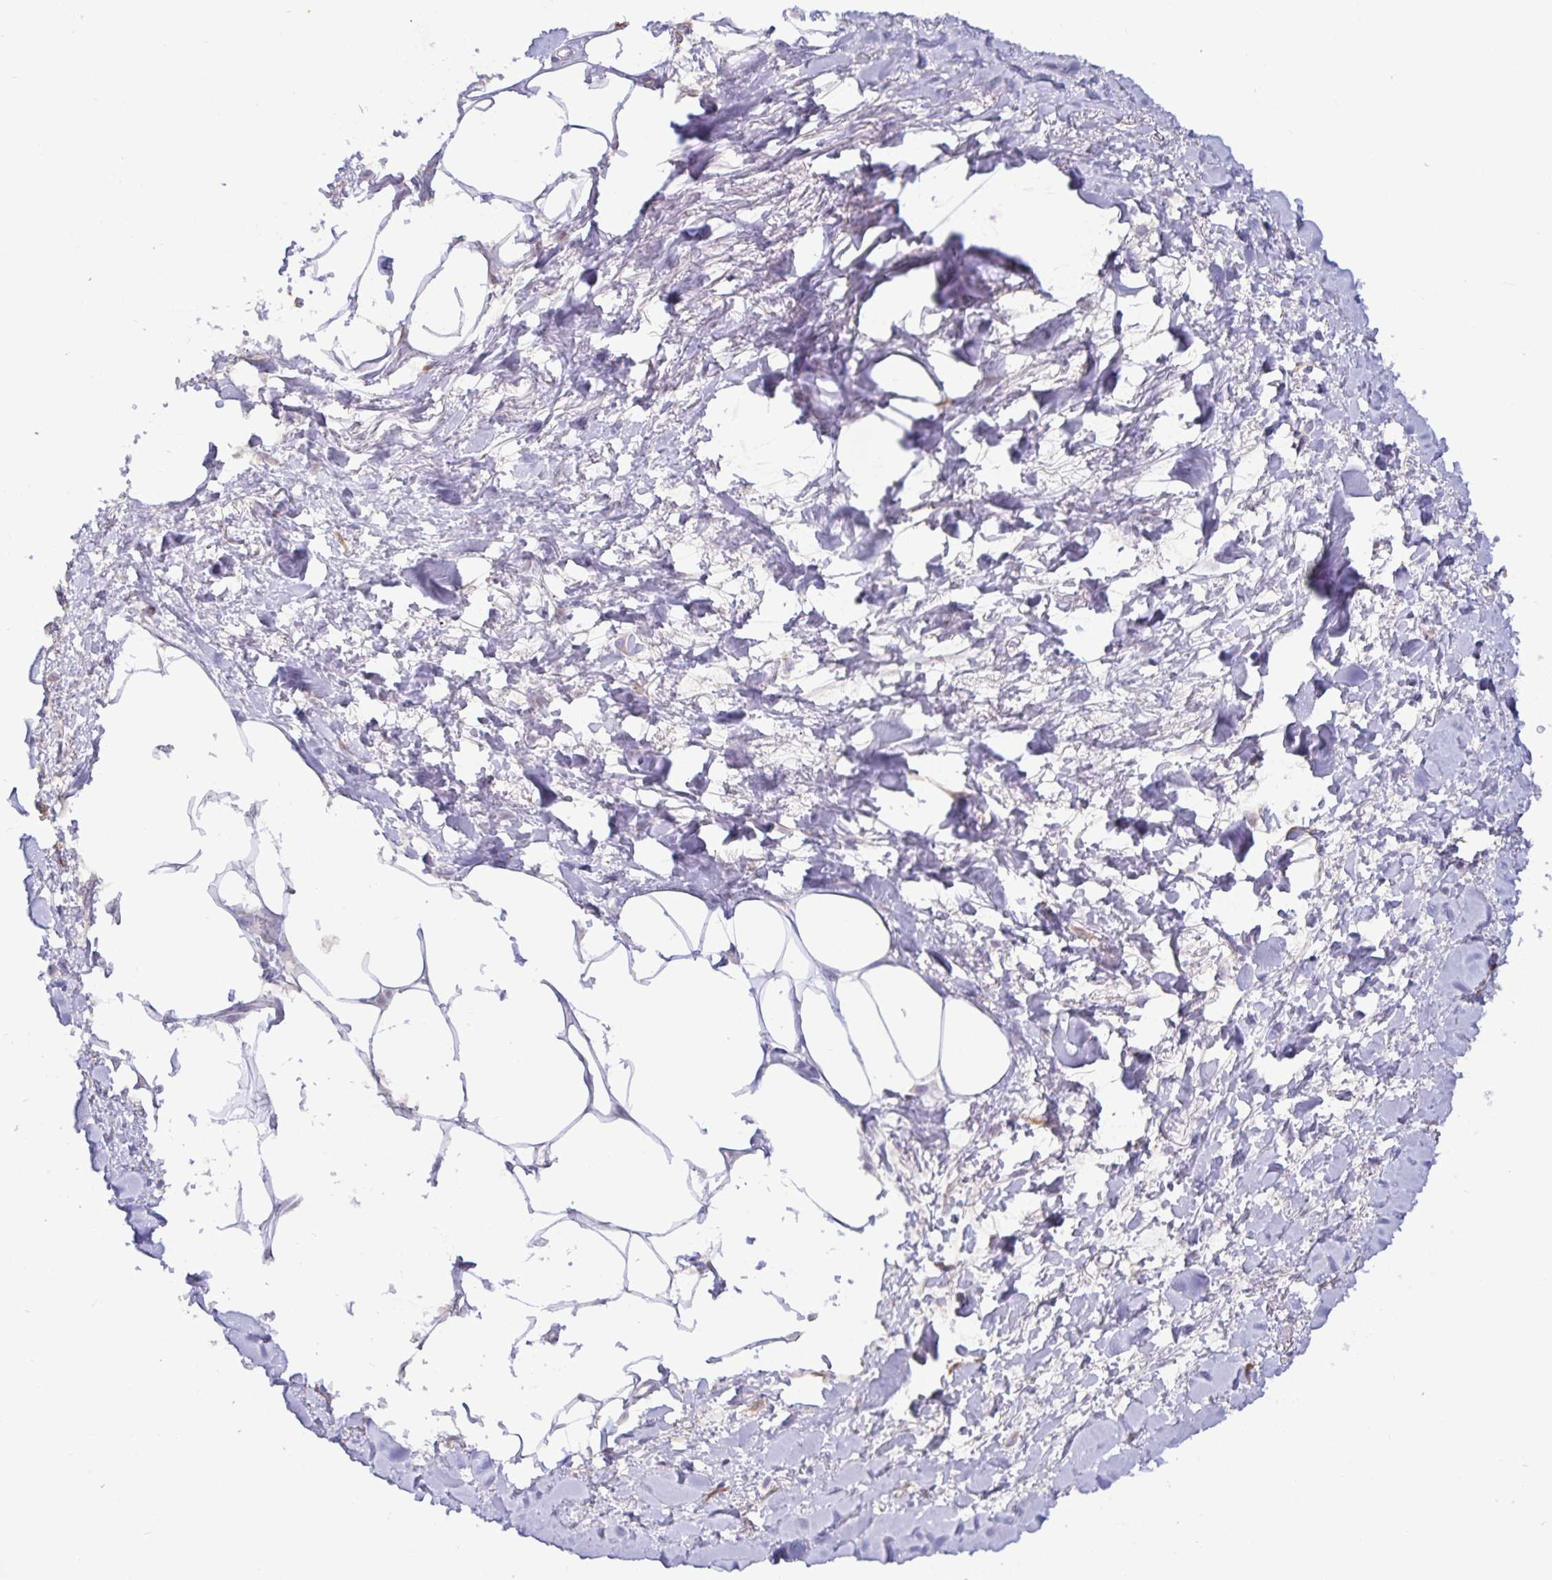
{"staining": {"intensity": "negative", "quantity": "none", "location": "none"}, "tissue": "adipose tissue", "cell_type": "Adipocytes", "image_type": "normal", "snomed": [{"axis": "morphology", "description": "Normal tissue, NOS"}, {"axis": "topography", "description": "Vagina"}, {"axis": "topography", "description": "Peripheral nerve tissue"}], "caption": "Adipose tissue stained for a protein using immunohistochemistry (IHC) demonstrates no positivity adipocytes.", "gene": "SPAG4", "patient": {"sex": "female", "age": 71}}